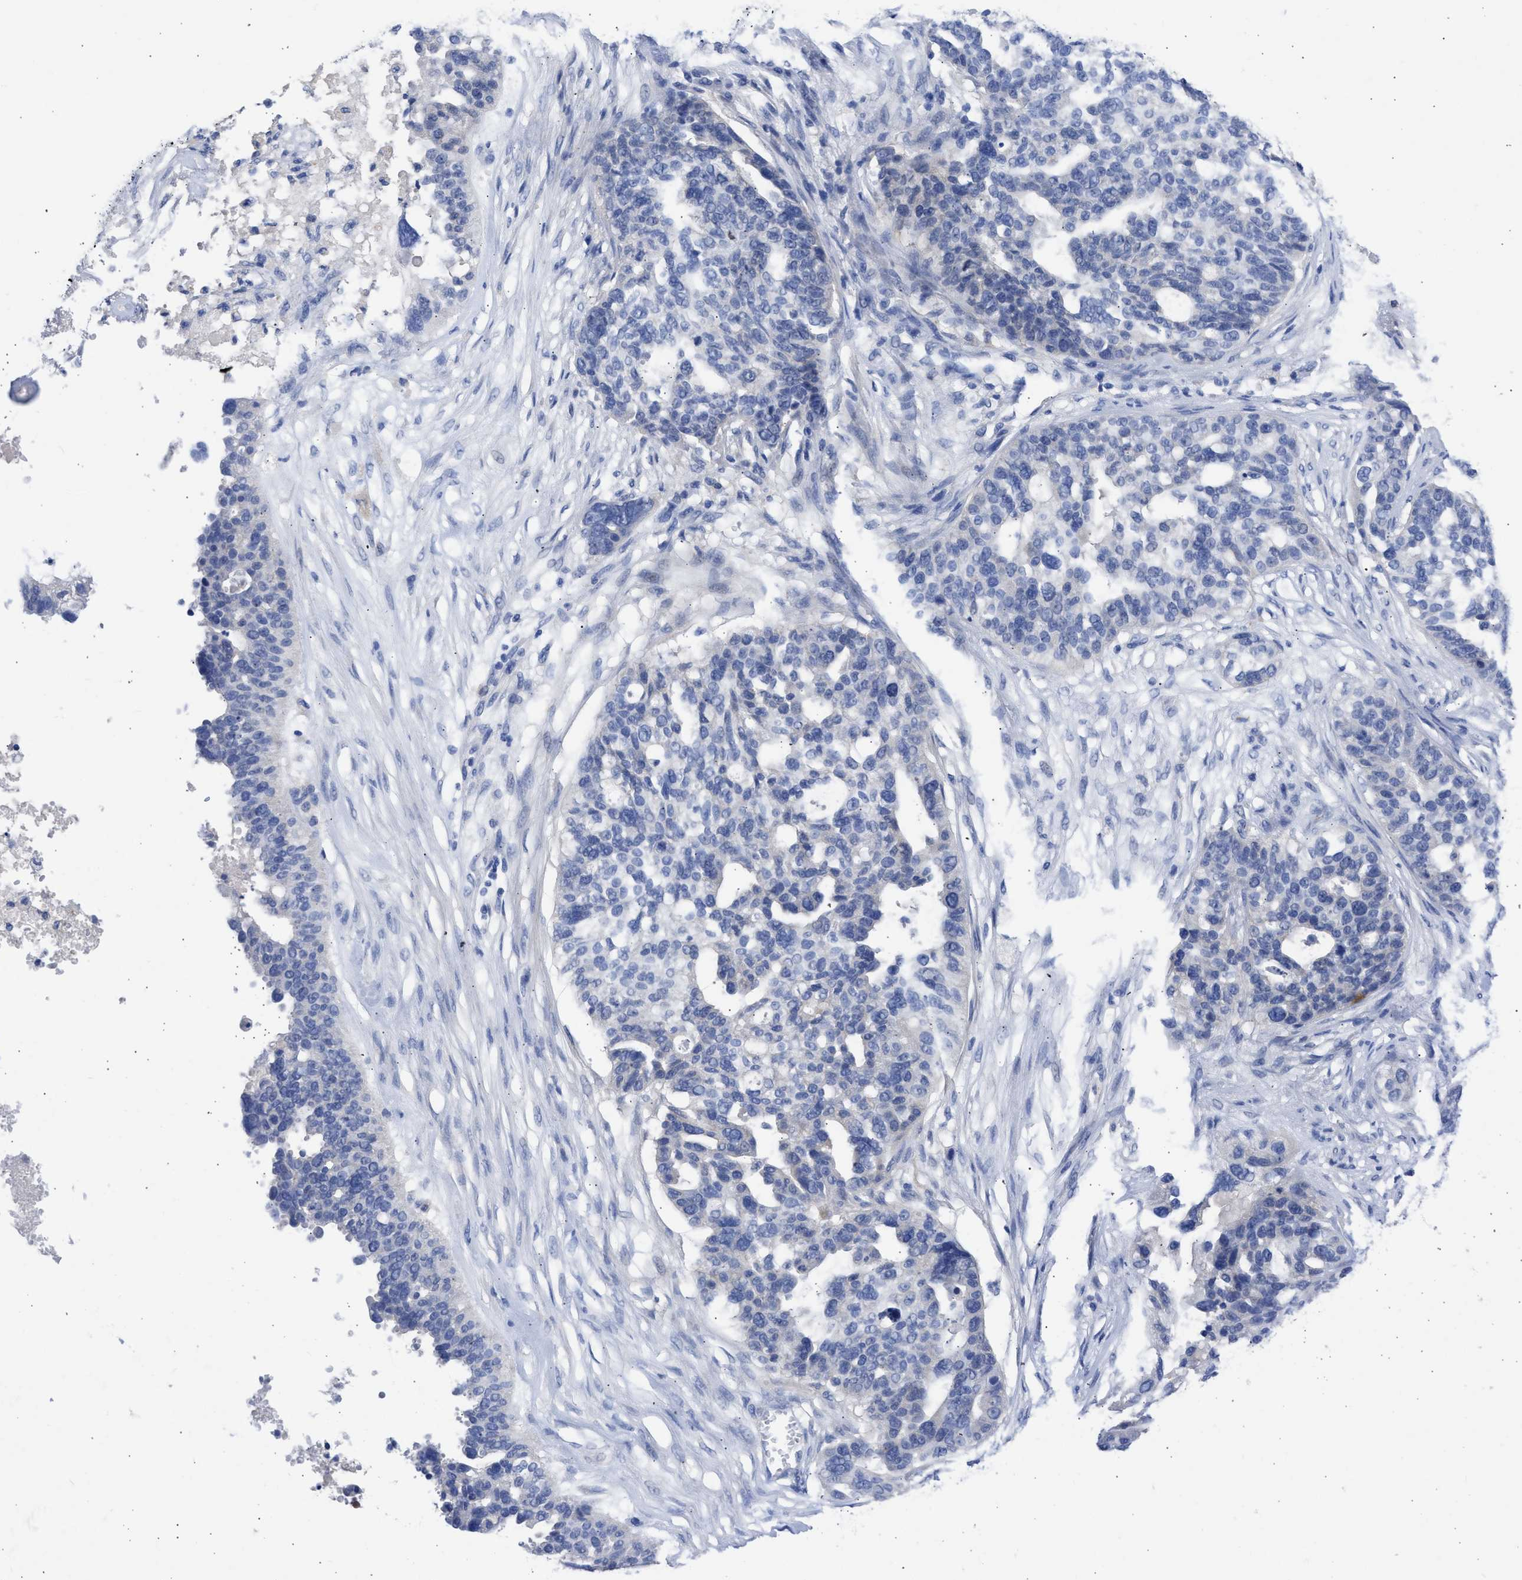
{"staining": {"intensity": "negative", "quantity": "none", "location": "none"}, "tissue": "ovarian cancer", "cell_type": "Tumor cells", "image_type": "cancer", "snomed": [{"axis": "morphology", "description": "Cystadenocarcinoma, serous, NOS"}, {"axis": "topography", "description": "Ovary"}], "caption": "High magnification brightfield microscopy of serous cystadenocarcinoma (ovarian) stained with DAB (3,3'-diaminobenzidine) (brown) and counterstained with hematoxylin (blue): tumor cells show no significant positivity.", "gene": "RSPH1", "patient": {"sex": "female", "age": 59}}